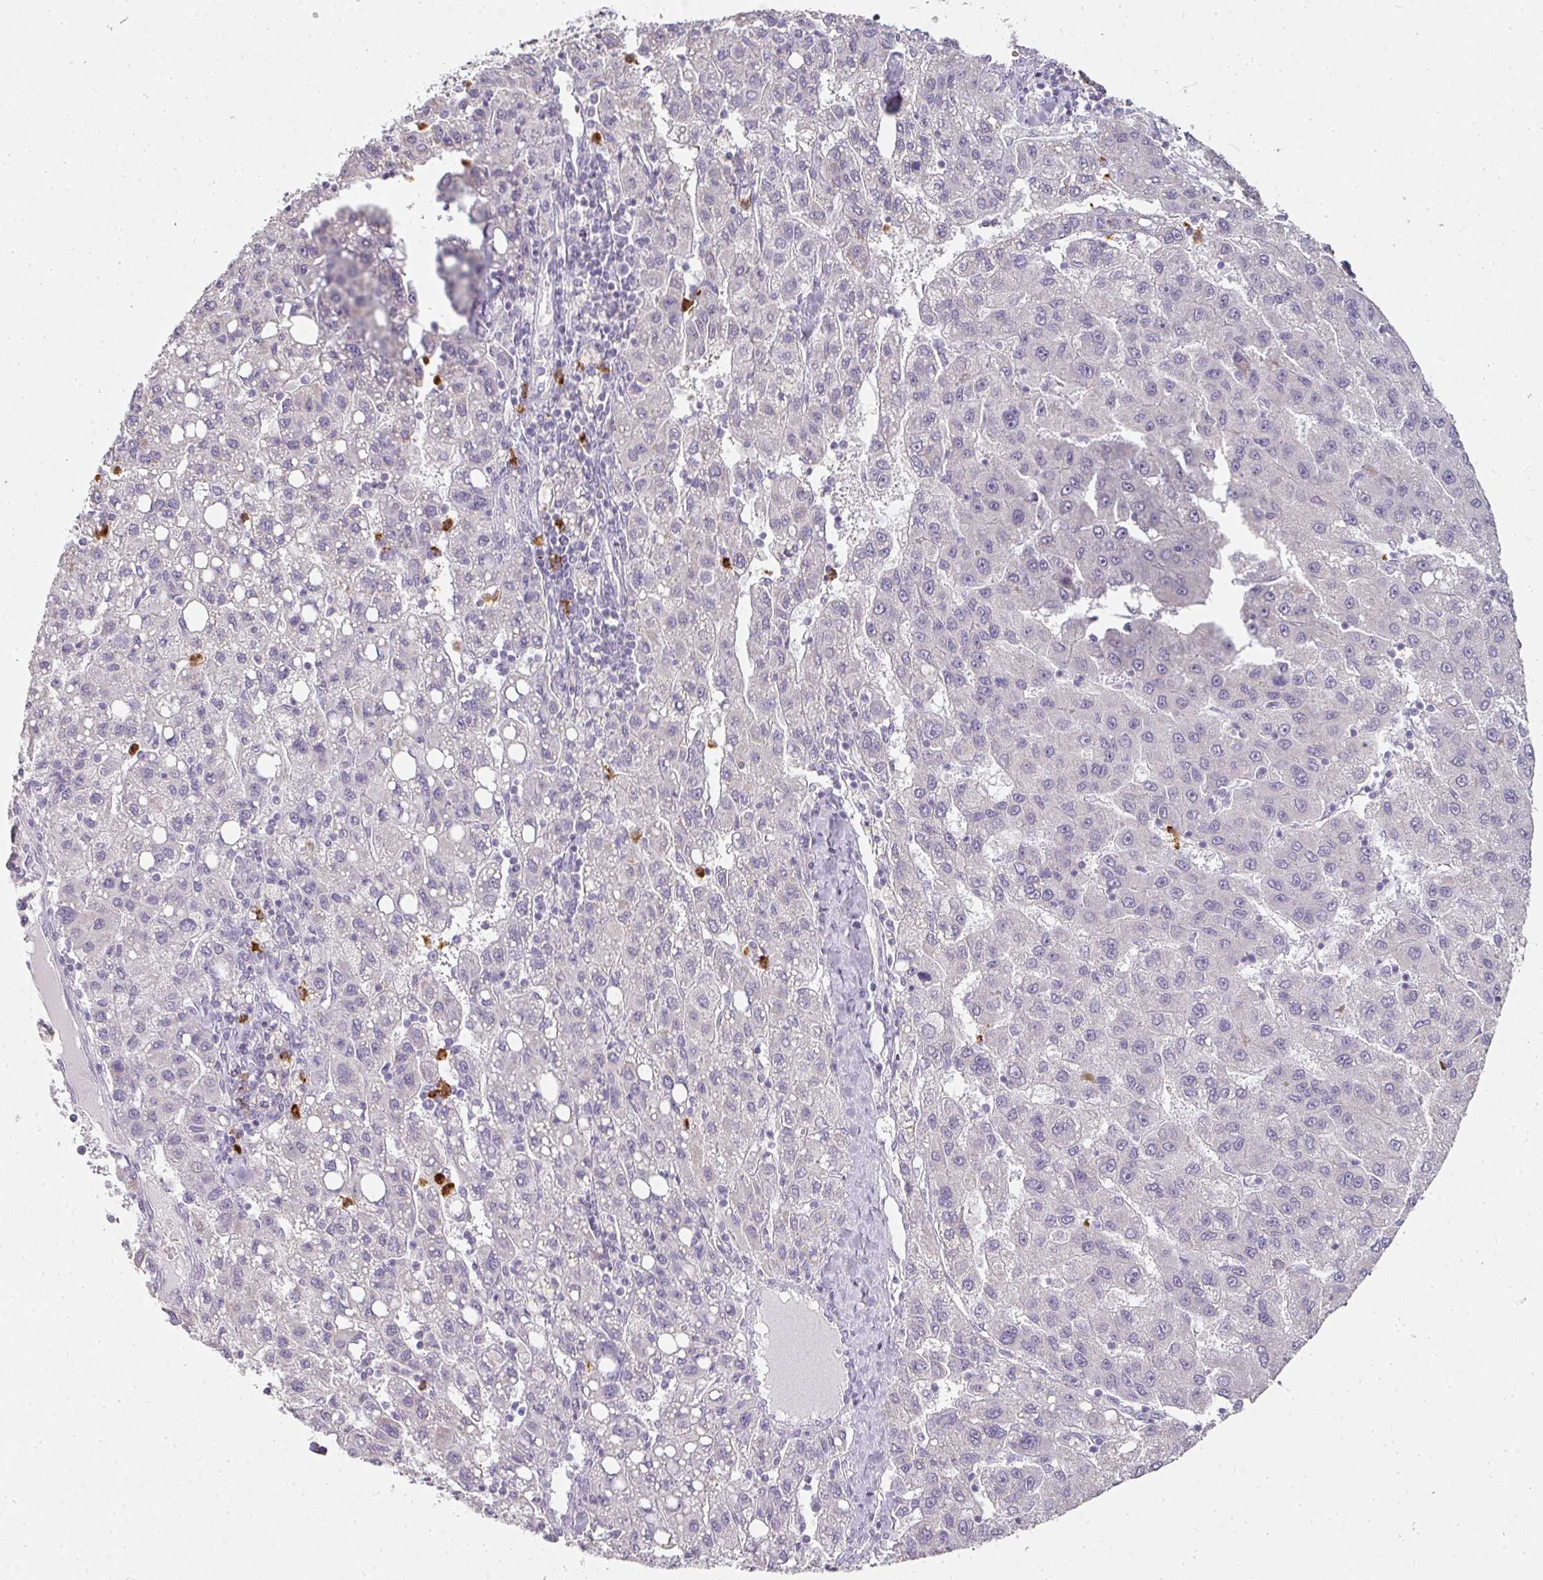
{"staining": {"intensity": "negative", "quantity": "none", "location": "none"}, "tissue": "liver cancer", "cell_type": "Tumor cells", "image_type": "cancer", "snomed": [{"axis": "morphology", "description": "Carcinoma, Hepatocellular, NOS"}, {"axis": "topography", "description": "Liver"}], "caption": "IHC of hepatocellular carcinoma (liver) exhibits no positivity in tumor cells. (DAB immunohistochemistry, high magnification).", "gene": "CAMP", "patient": {"sex": "female", "age": 82}}